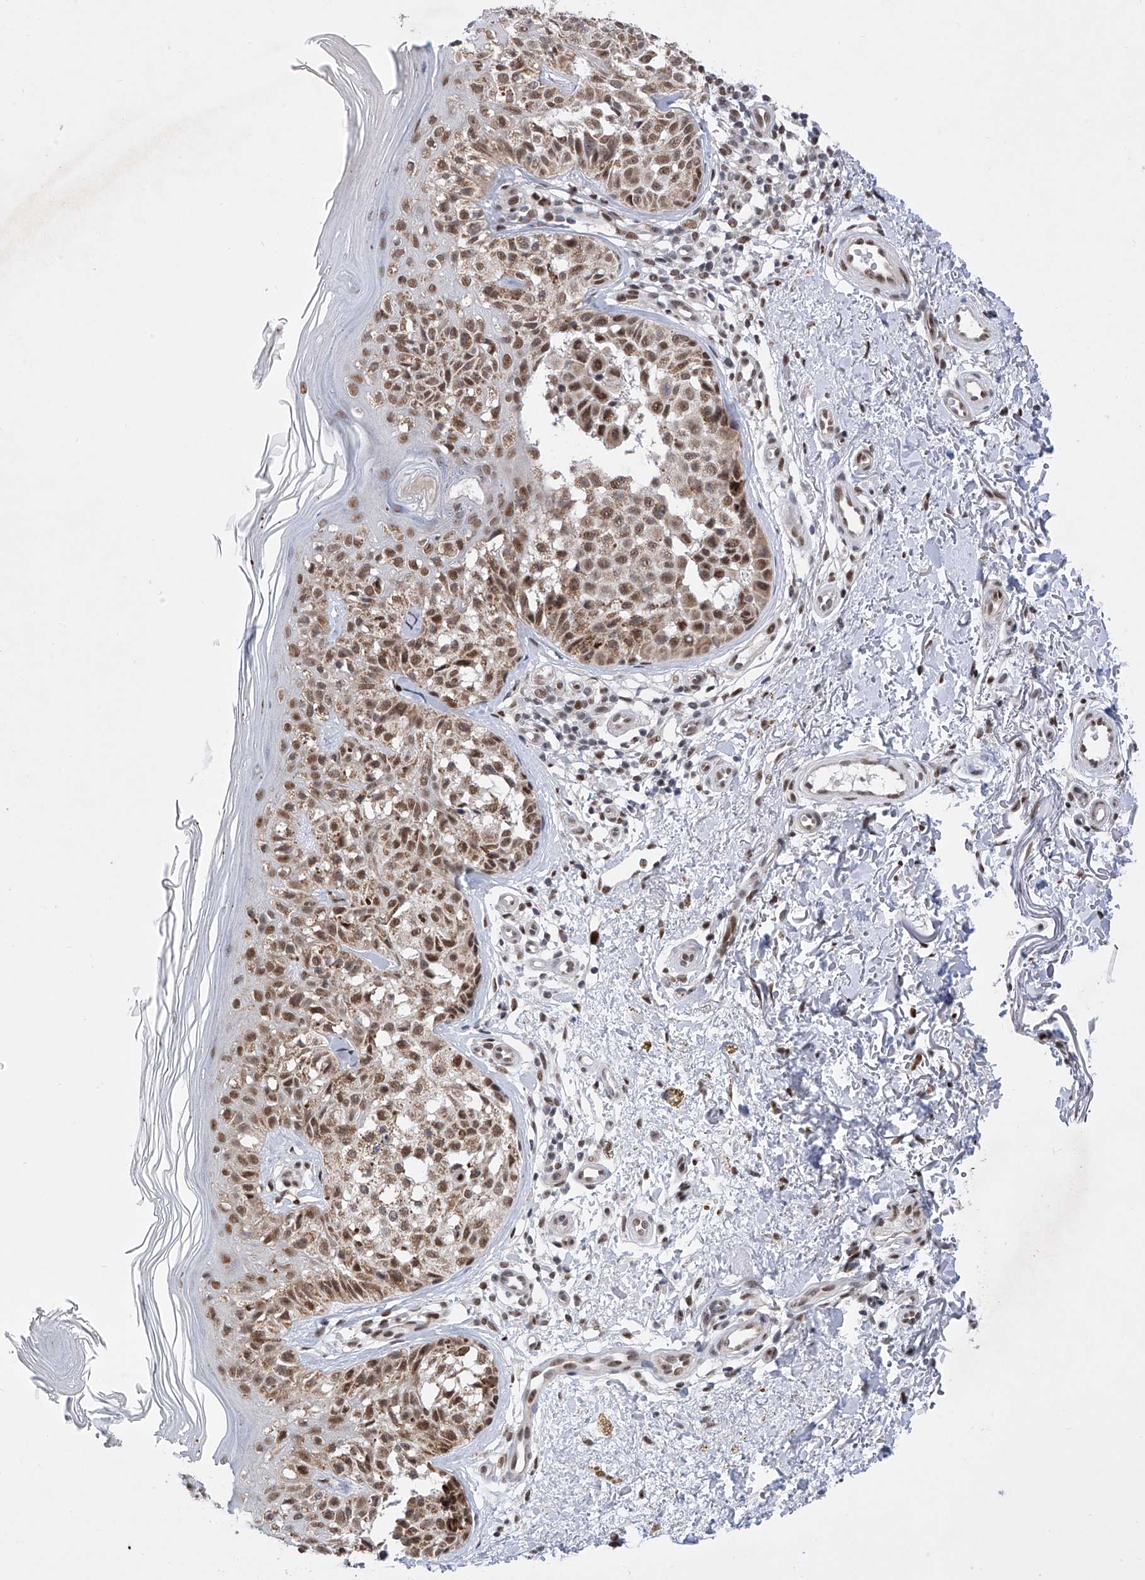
{"staining": {"intensity": "moderate", "quantity": ">75%", "location": "nuclear"}, "tissue": "melanoma", "cell_type": "Tumor cells", "image_type": "cancer", "snomed": [{"axis": "morphology", "description": "Malignant melanoma, NOS"}, {"axis": "topography", "description": "Skin"}], "caption": "Brown immunohistochemical staining in human malignant melanoma shows moderate nuclear expression in approximately >75% of tumor cells. (DAB IHC, brown staining for protein, blue staining for nuclei).", "gene": "RAD54L", "patient": {"sex": "female", "age": 50}}